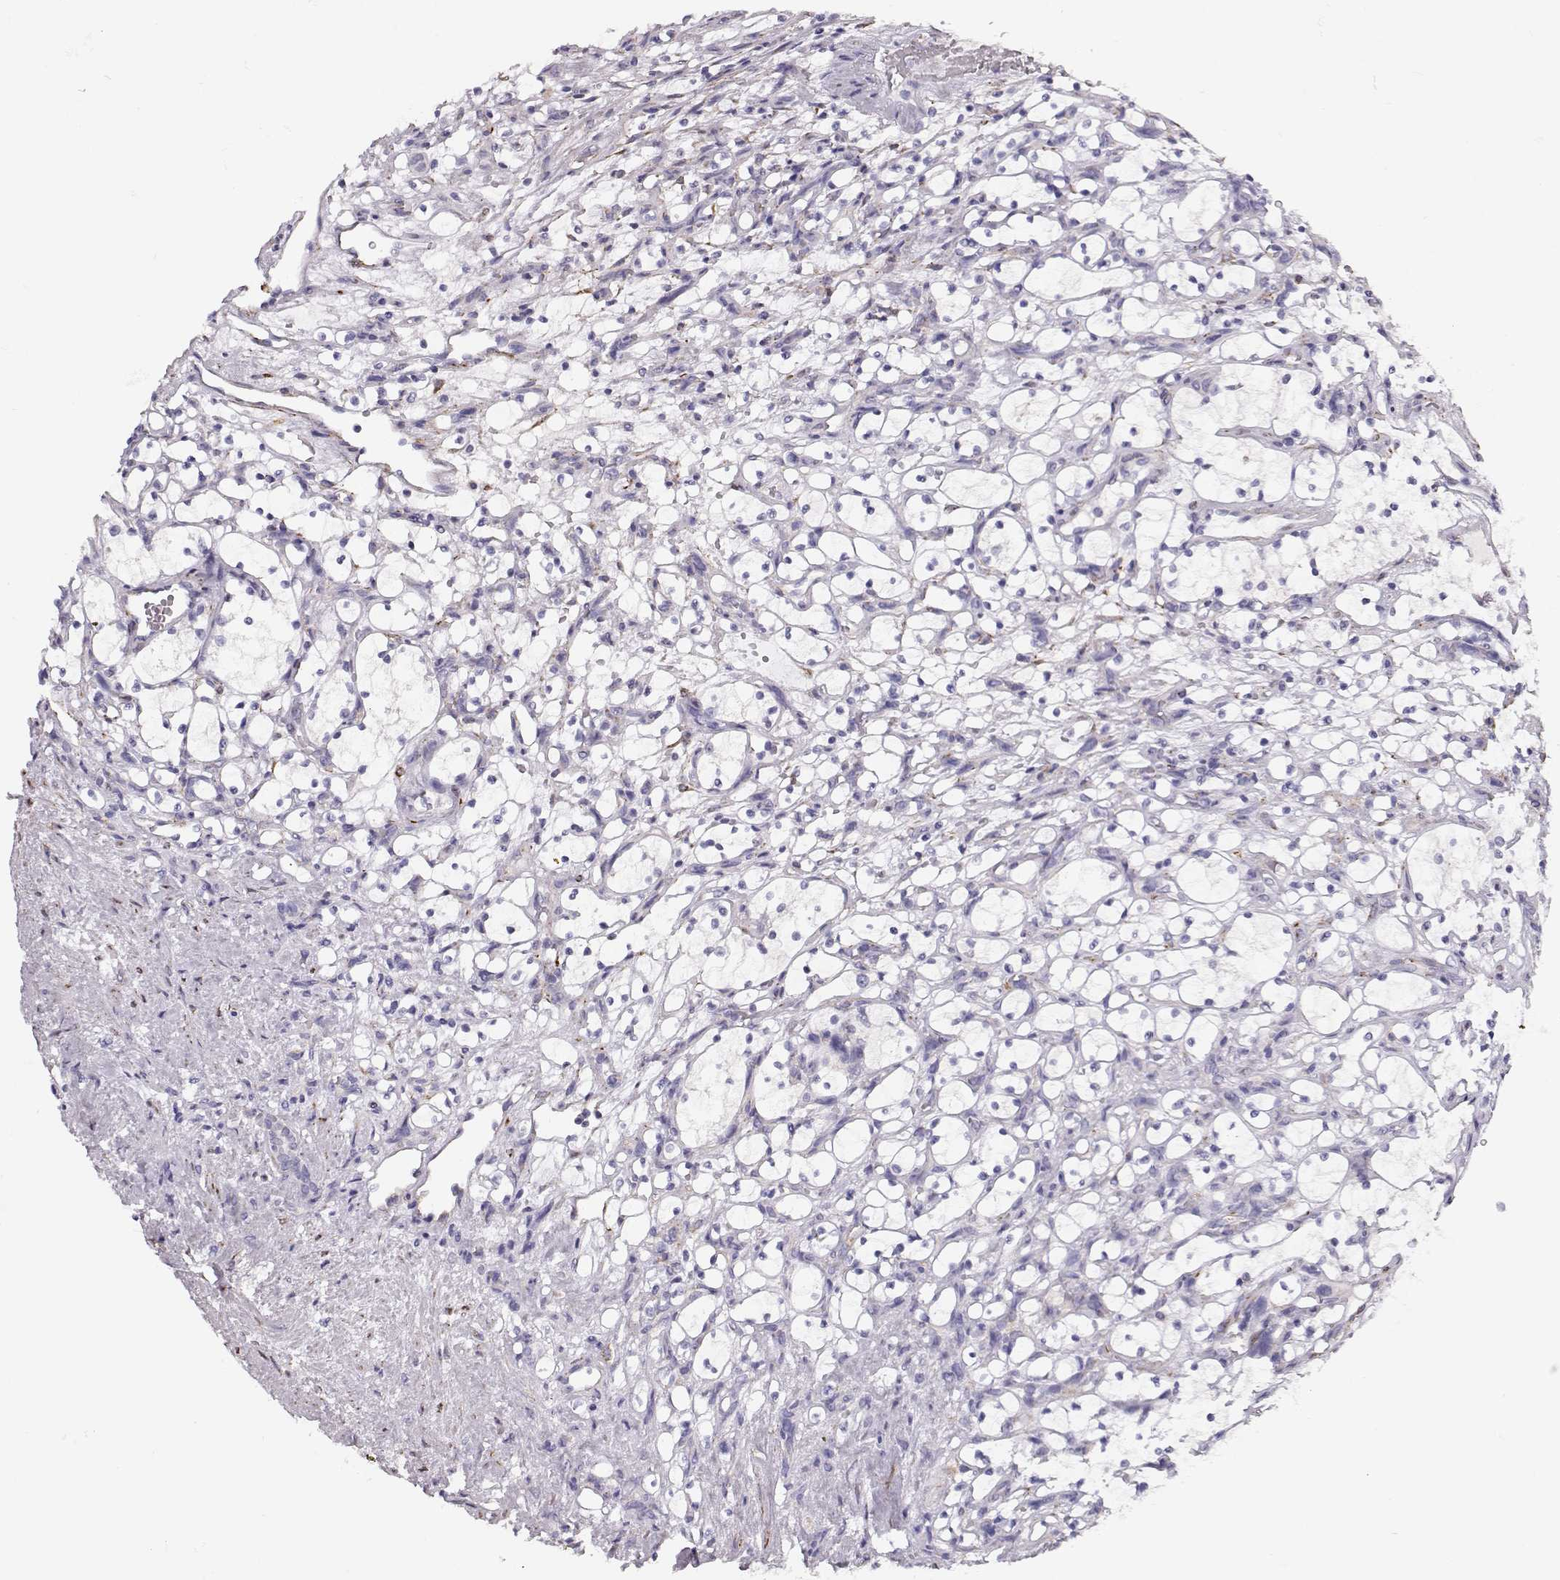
{"staining": {"intensity": "negative", "quantity": "none", "location": "none"}, "tissue": "renal cancer", "cell_type": "Tumor cells", "image_type": "cancer", "snomed": [{"axis": "morphology", "description": "Adenocarcinoma, NOS"}, {"axis": "topography", "description": "Kidney"}], "caption": "Human renal cancer stained for a protein using IHC reveals no positivity in tumor cells.", "gene": "RBM44", "patient": {"sex": "female", "age": 69}}